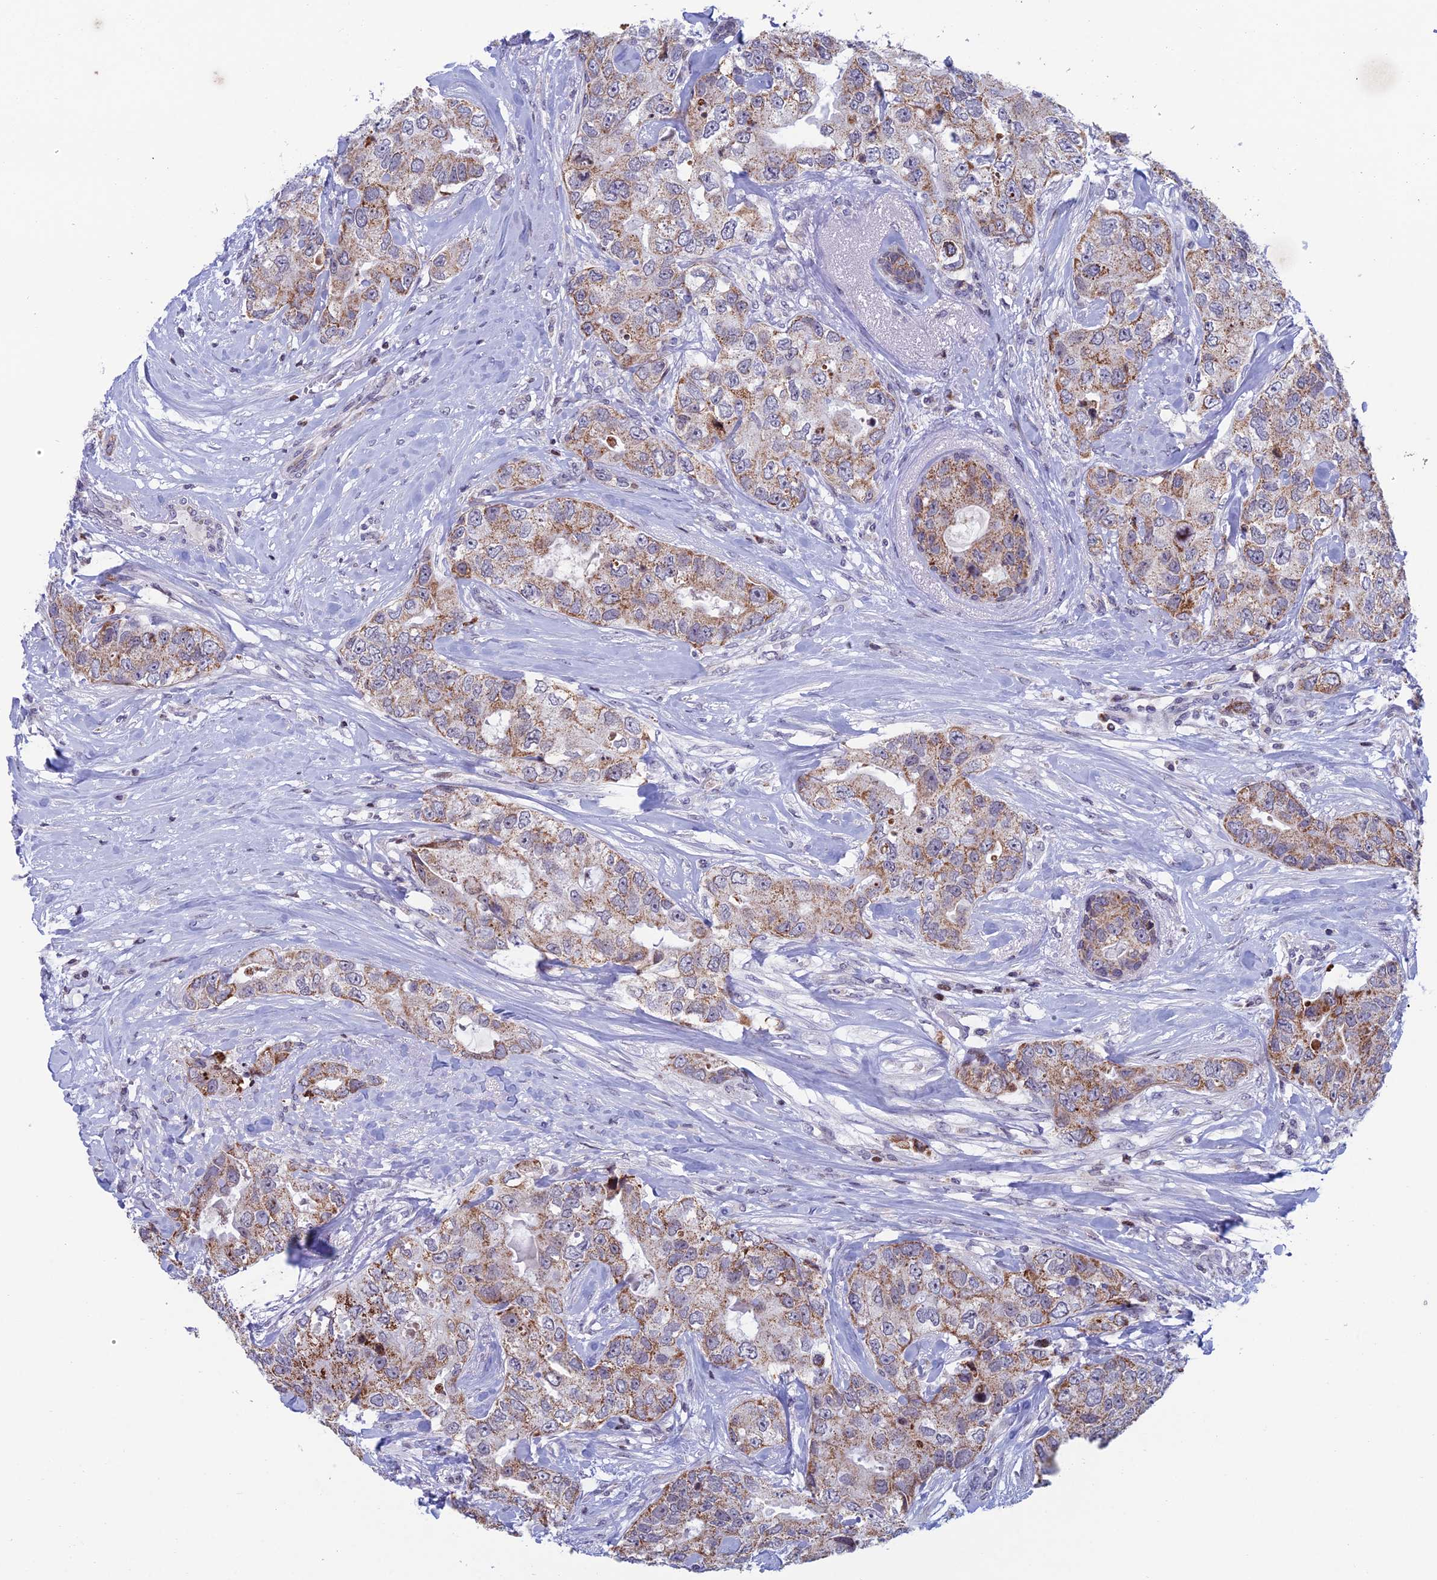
{"staining": {"intensity": "moderate", "quantity": ">75%", "location": "cytoplasmic/membranous"}, "tissue": "breast cancer", "cell_type": "Tumor cells", "image_type": "cancer", "snomed": [{"axis": "morphology", "description": "Duct carcinoma"}, {"axis": "topography", "description": "Breast"}], "caption": "Approximately >75% of tumor cells in breast cancer (infiltrating ductal carcinoma) show moderate cytoplasmic/membranous protein positivity as visualized by brown immunohistochemical staining.", "gene": "AFF3", "patient": {"sex": "female", "age": 62}}